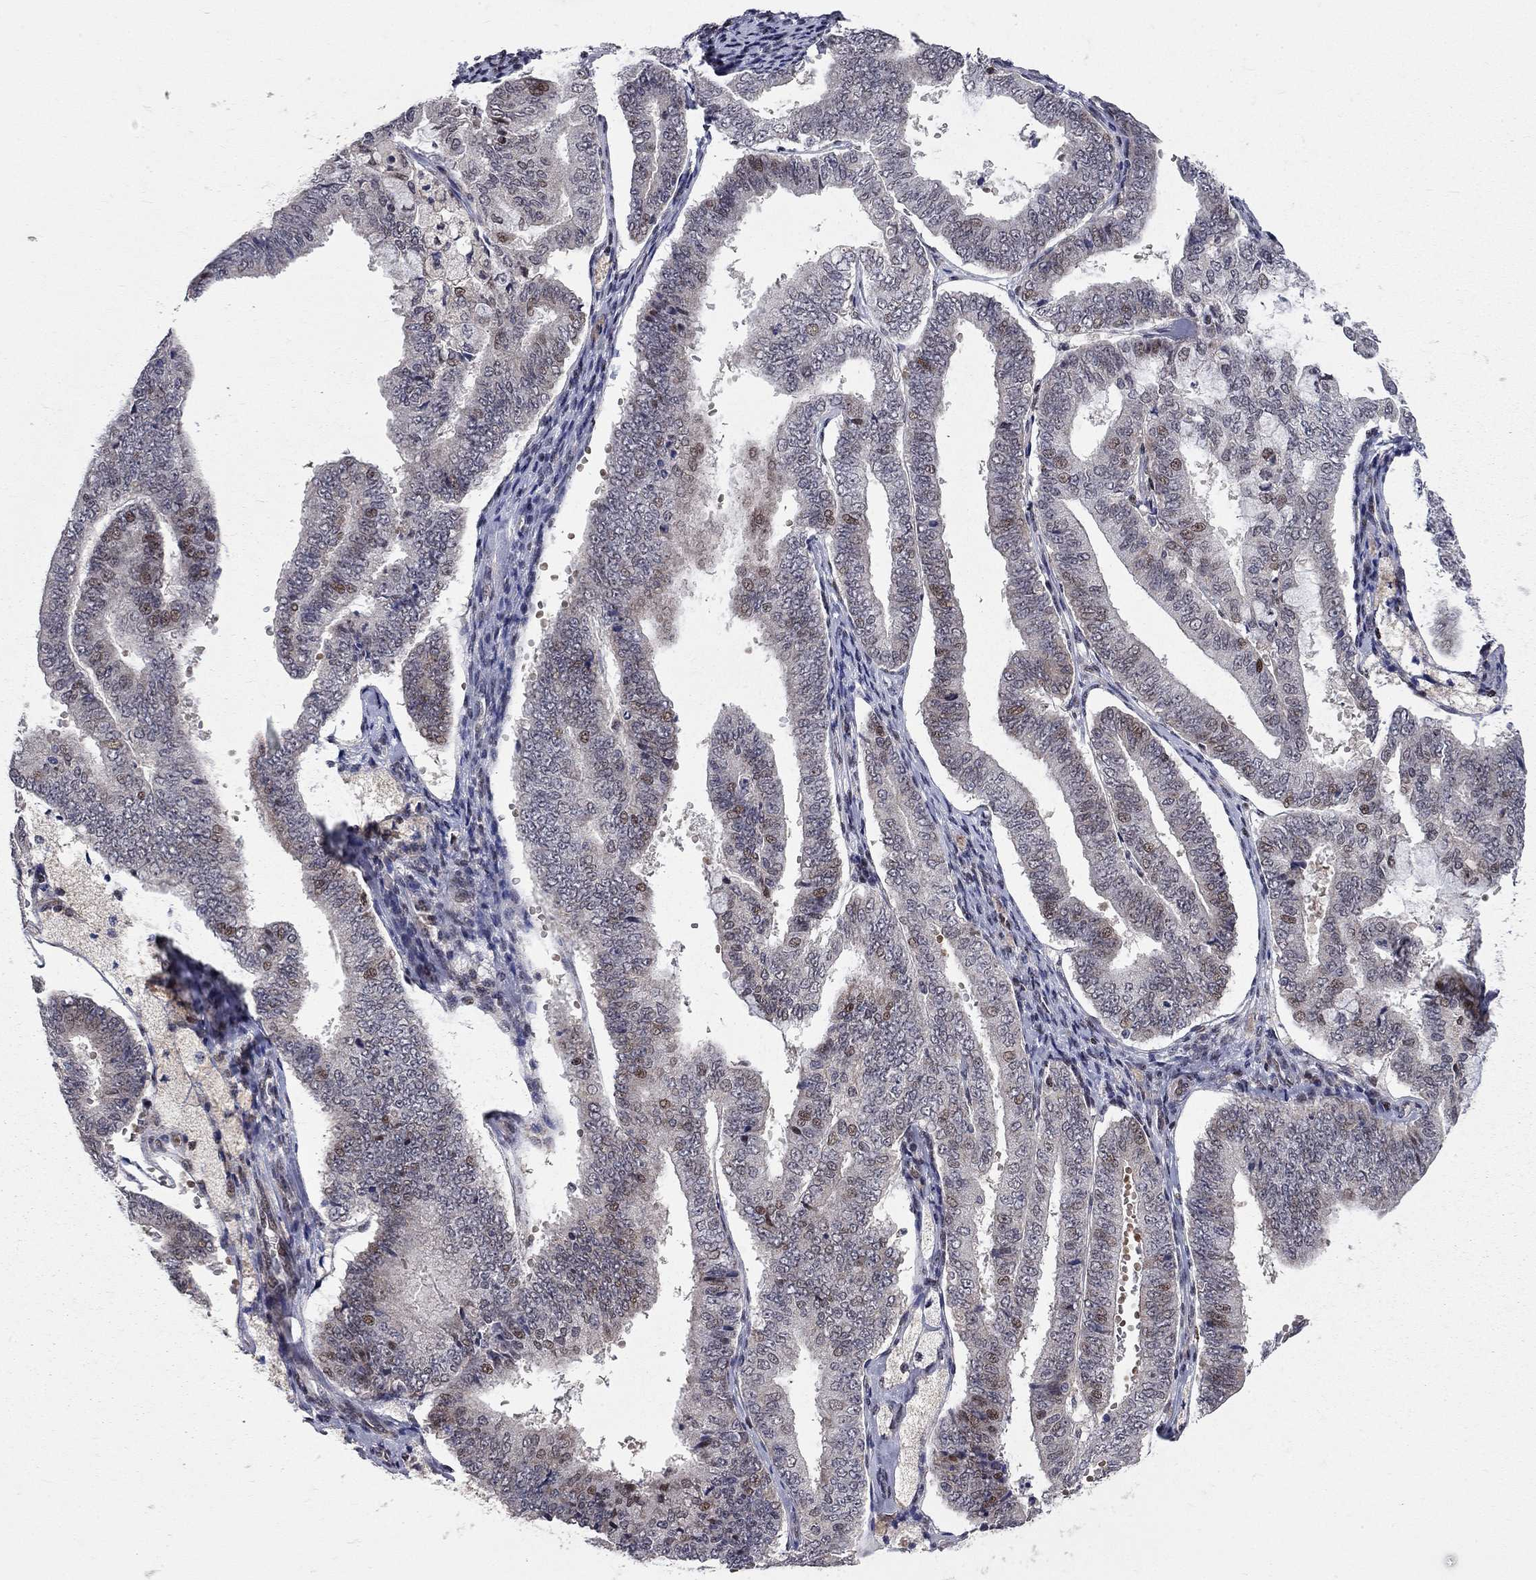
{"staining": {"intensity": "moderate", "quantity": "<25%", "location": "nuclear"}, "tissue": "endometrial cancer", "cell_type": "Tumor cells", "image_type": "cancer", "snomed": [{"axis": "morphology", "description": "Adenocarcinoma, NOS"}, {"axis": "topography", "description": "Endometrium"}], "caption": "Protein staining shows moderate nuclear staining in approximately <25% of tumor cells in endometrial cancer (adenocarcinoma).", "gene": "HDAC3", "patient": {"sex": "female", "age": 63}}